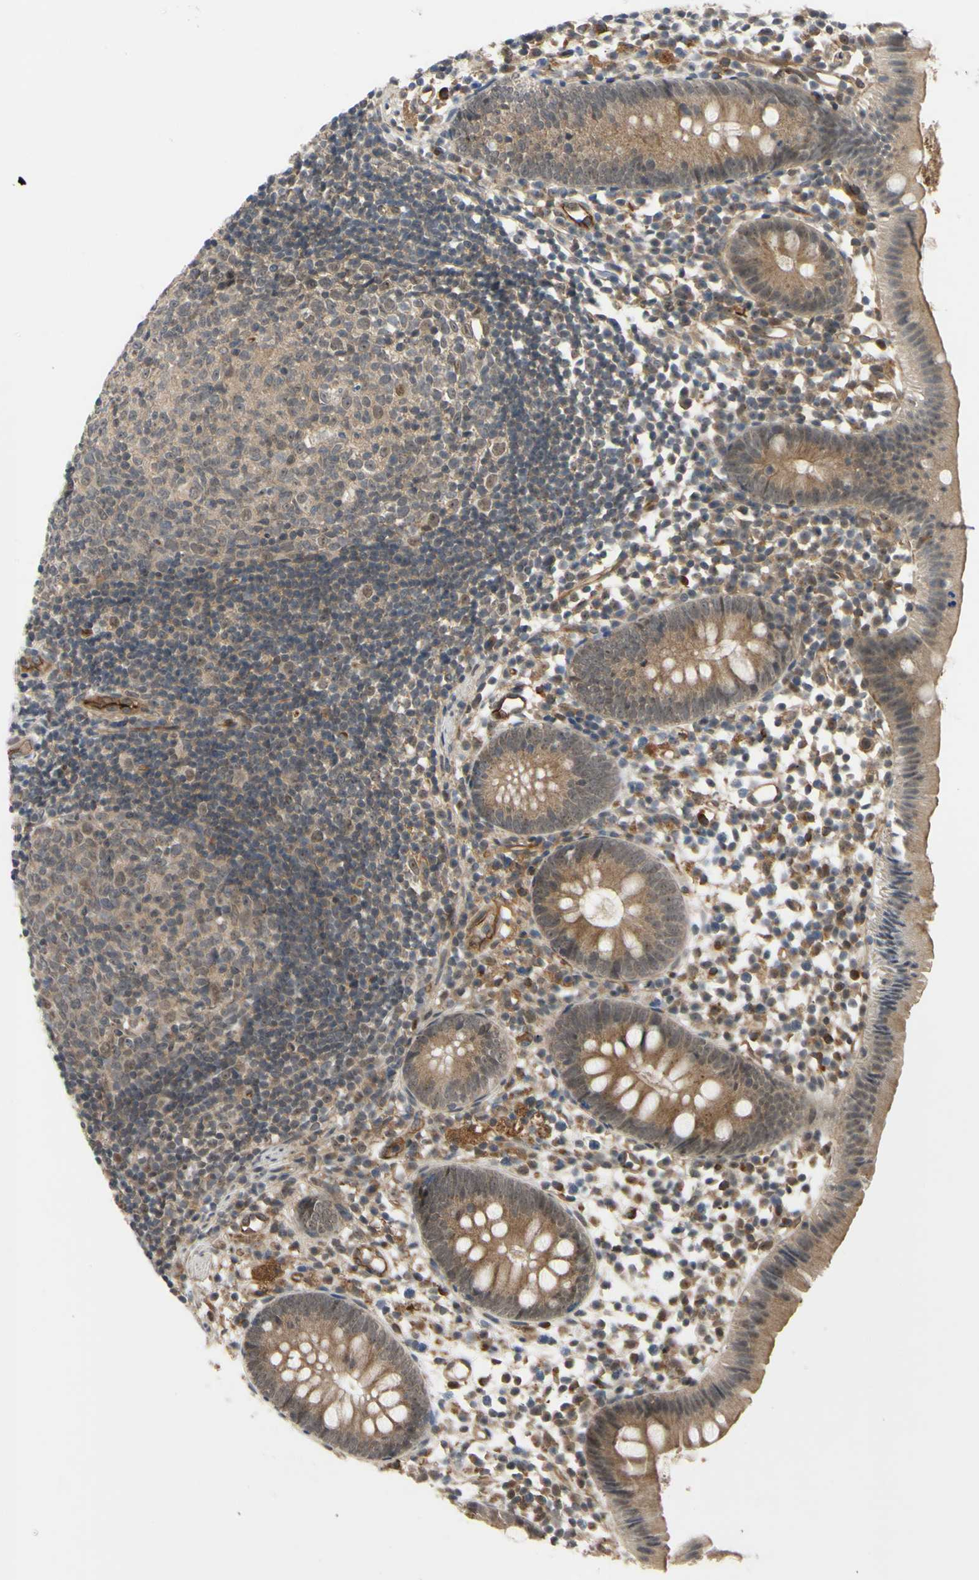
{"staining": {"intensity": "moderate", "quantity": ">75%", "location": "cytoplasmic/membranous"}, "tissue": "appendix", "cell_type": "Glandular cells", "image_type": "normal", "snomed": [{"axis": "morphology", "description": "Normal tissue, NOS"}, {"axis": "topography", "description": "Appendix"}], "caption": "This image displays immunohistochemistry (IHC) staining of normal appendix, with medium moderate cytoplasmic/membranous expression in about >75% of glandular cells.", "gene": "COMMD9", "patient": {"sex": "female", "age": 20}}